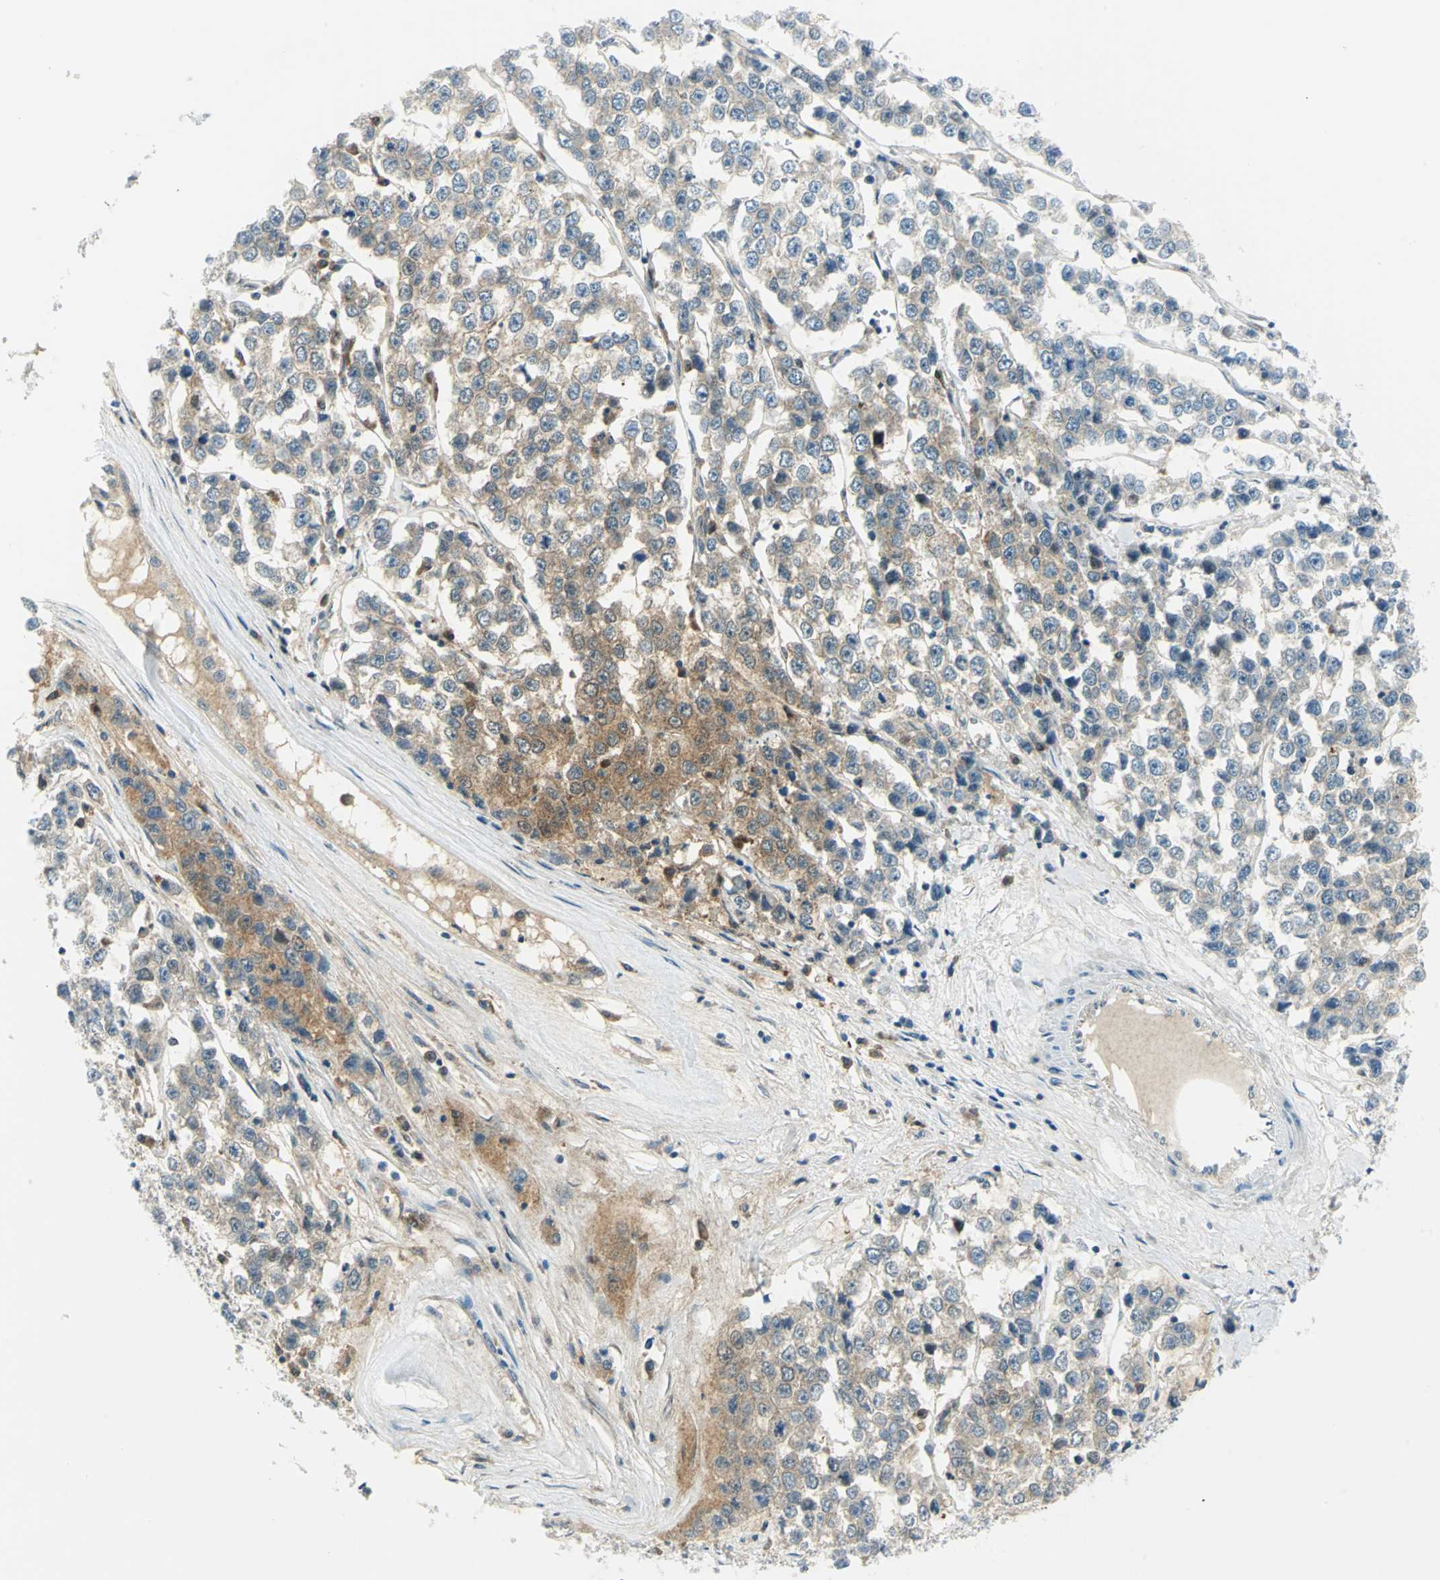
{"staining": {"intensity": "moderate", "quantity": "<25%", "location": "cytoplasmic/membranous"}, "tissue": "testis cancer", "cell_type": "Tumor cells", "image_type": "cancer", "snomed": [{"axis": "morphology", "description": "Seminoma, NOS"}, {"axis": "morphology", "description": "Carcinoma, Embryonal, NOS"}, {"axis": "topography", "description": "Testis"}], "caption": "Immunohistochemistry of human testis cancer (seminoma) displays low levels of moderate cytoplasmic/membranous expression in about <25% of tumor cells. The staining was performed using DAB, with brown indicating positive protein expression. Nuclei are stained blue with hematoxylin.", "gene": "ALDOA", "patient": {"sex": "male", "age": 52}}